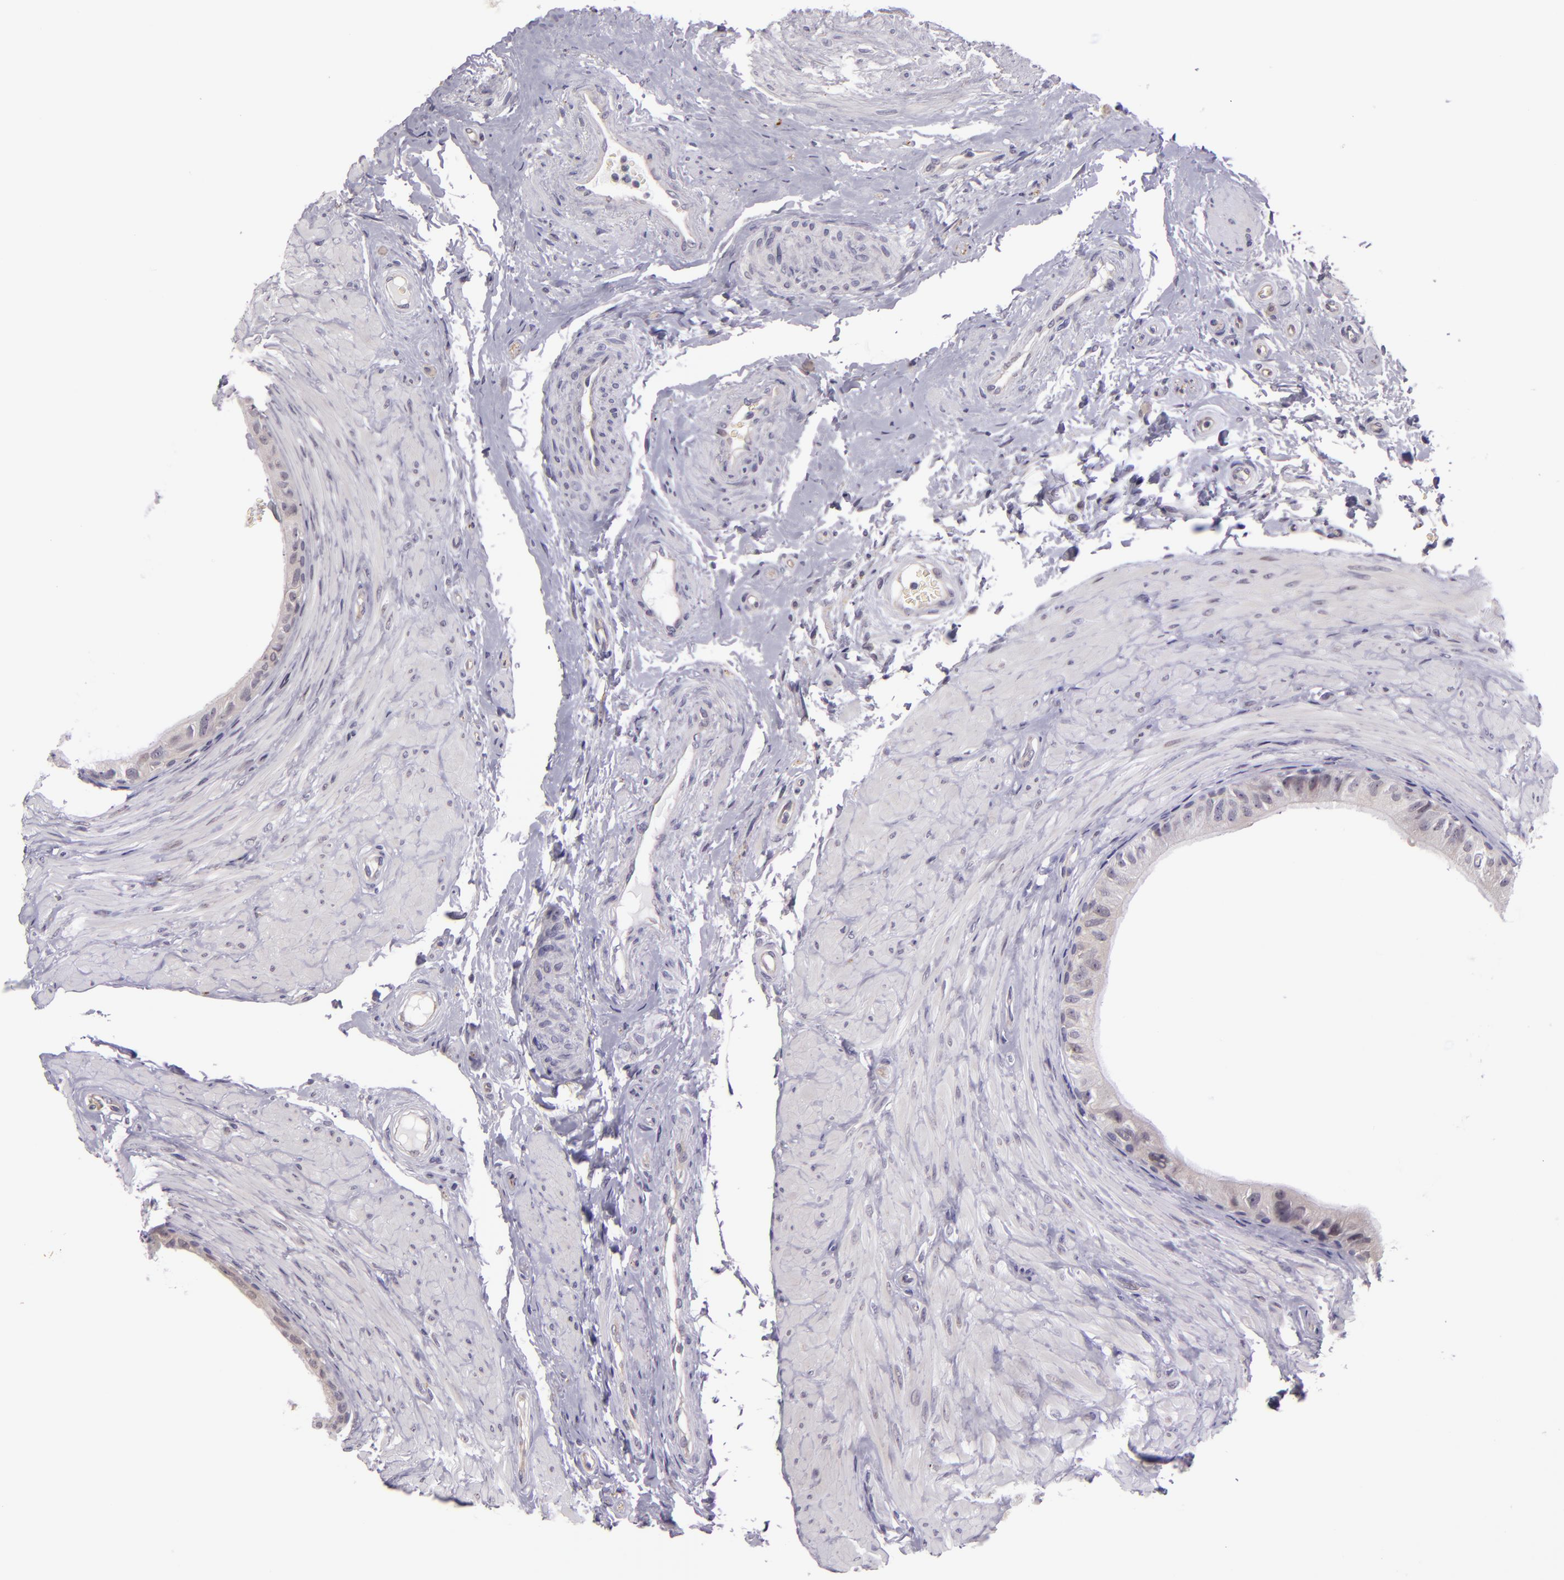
{"staining": {"intensity": "negative", "quantity": "none", "location": "none"}, "tissue": "epididymis", "cell_type": "Glandular cells", "image_type": "normal", "snomed": [{"axis": "morphology", "description": "Normal tissue, NOS"}, {"axis": "topography", "description": "Epididymis"}], "caption": "This is an immunohistochemistry (IHC) micrograph of unremarkable epididymis. There is no positivity in glandular cells.", "gene": "SNCB", "patient": {"sex": "male", "age": 68}}